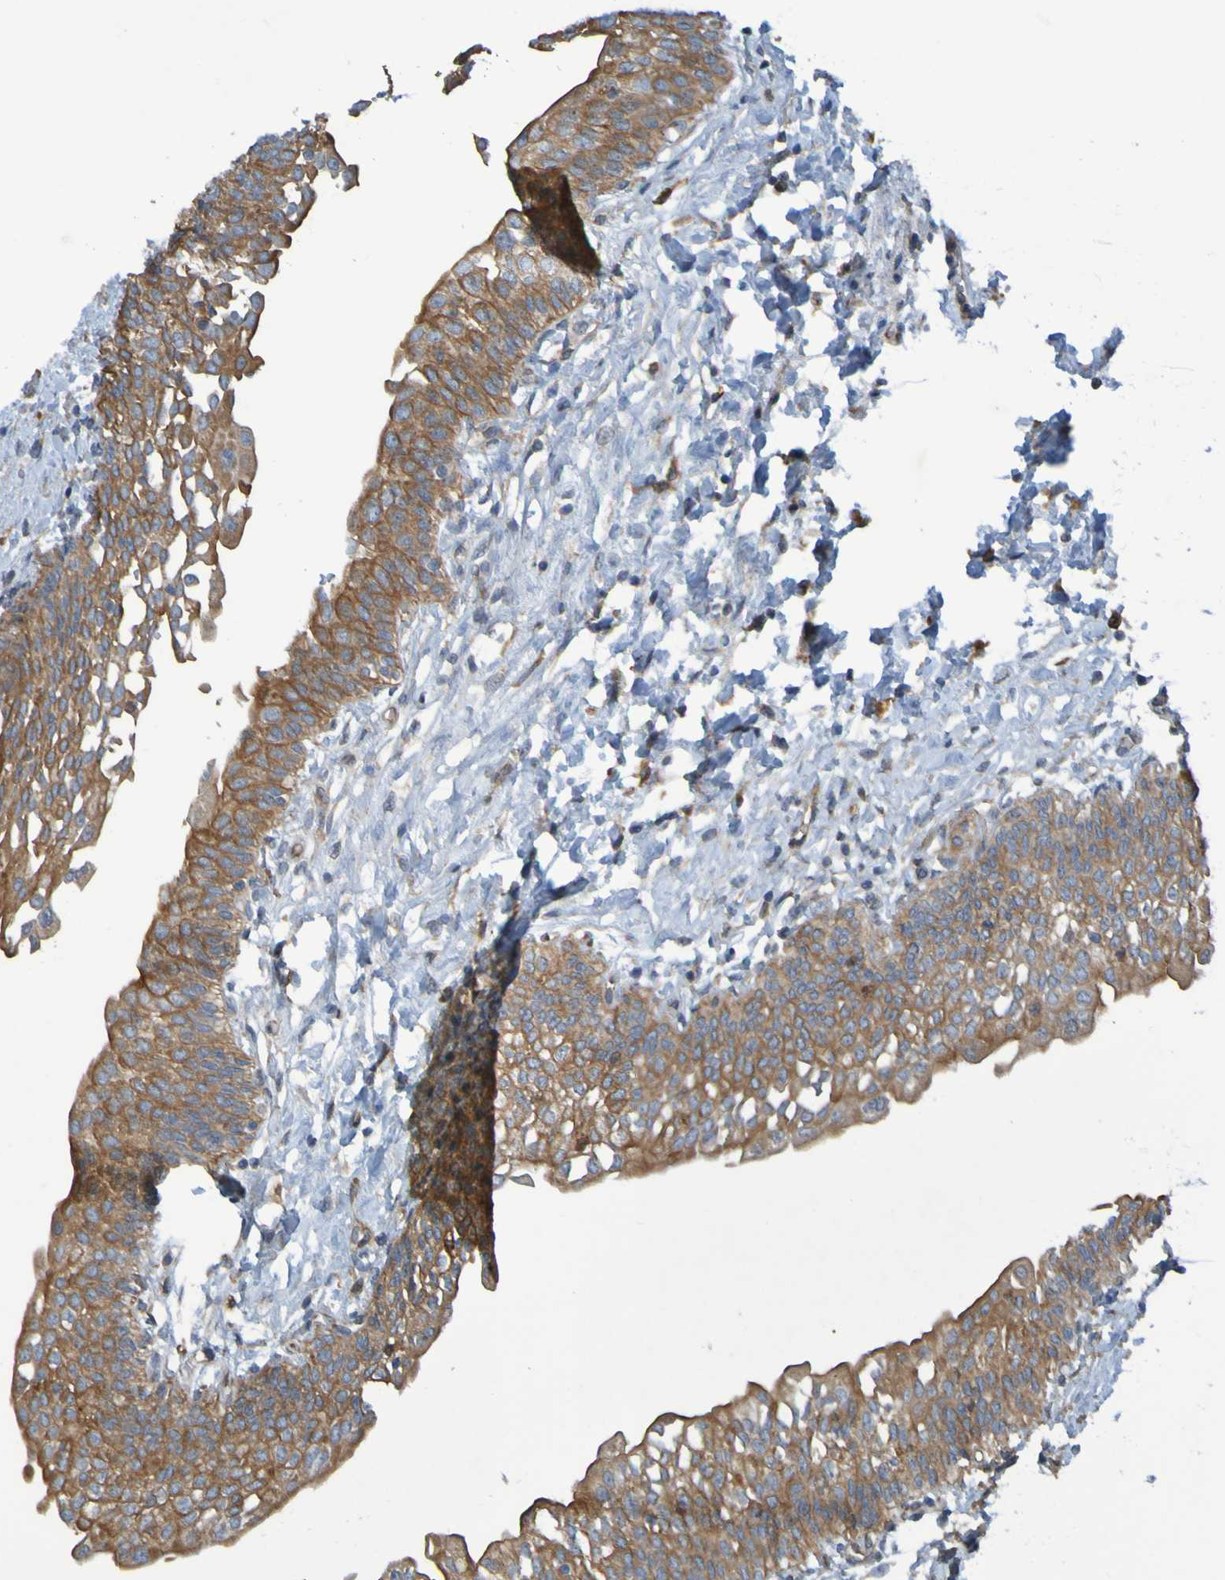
{"staining": {"intensity": "moderate", "quantity": ">75%", "location": "cytoplasmic/membranous"}, "tissue": "urinary bladder", "cell_type": "Urothelial cells", "image_type": "normal", "snomed": [{"axis": "morphology", "description": "Normal tissue, NOS"}, {"axis": "topography", "description": "Urinary bladder"}], "caption": "An IHC photomicrograph of benign tissue is shown. Protein staining in brown shows moderate cytoplasmic/membranous positivity in urinary bladder within urothelial cells.", "gene": "DNAJC4", "patient": {"sex": "male", "age": 55}}